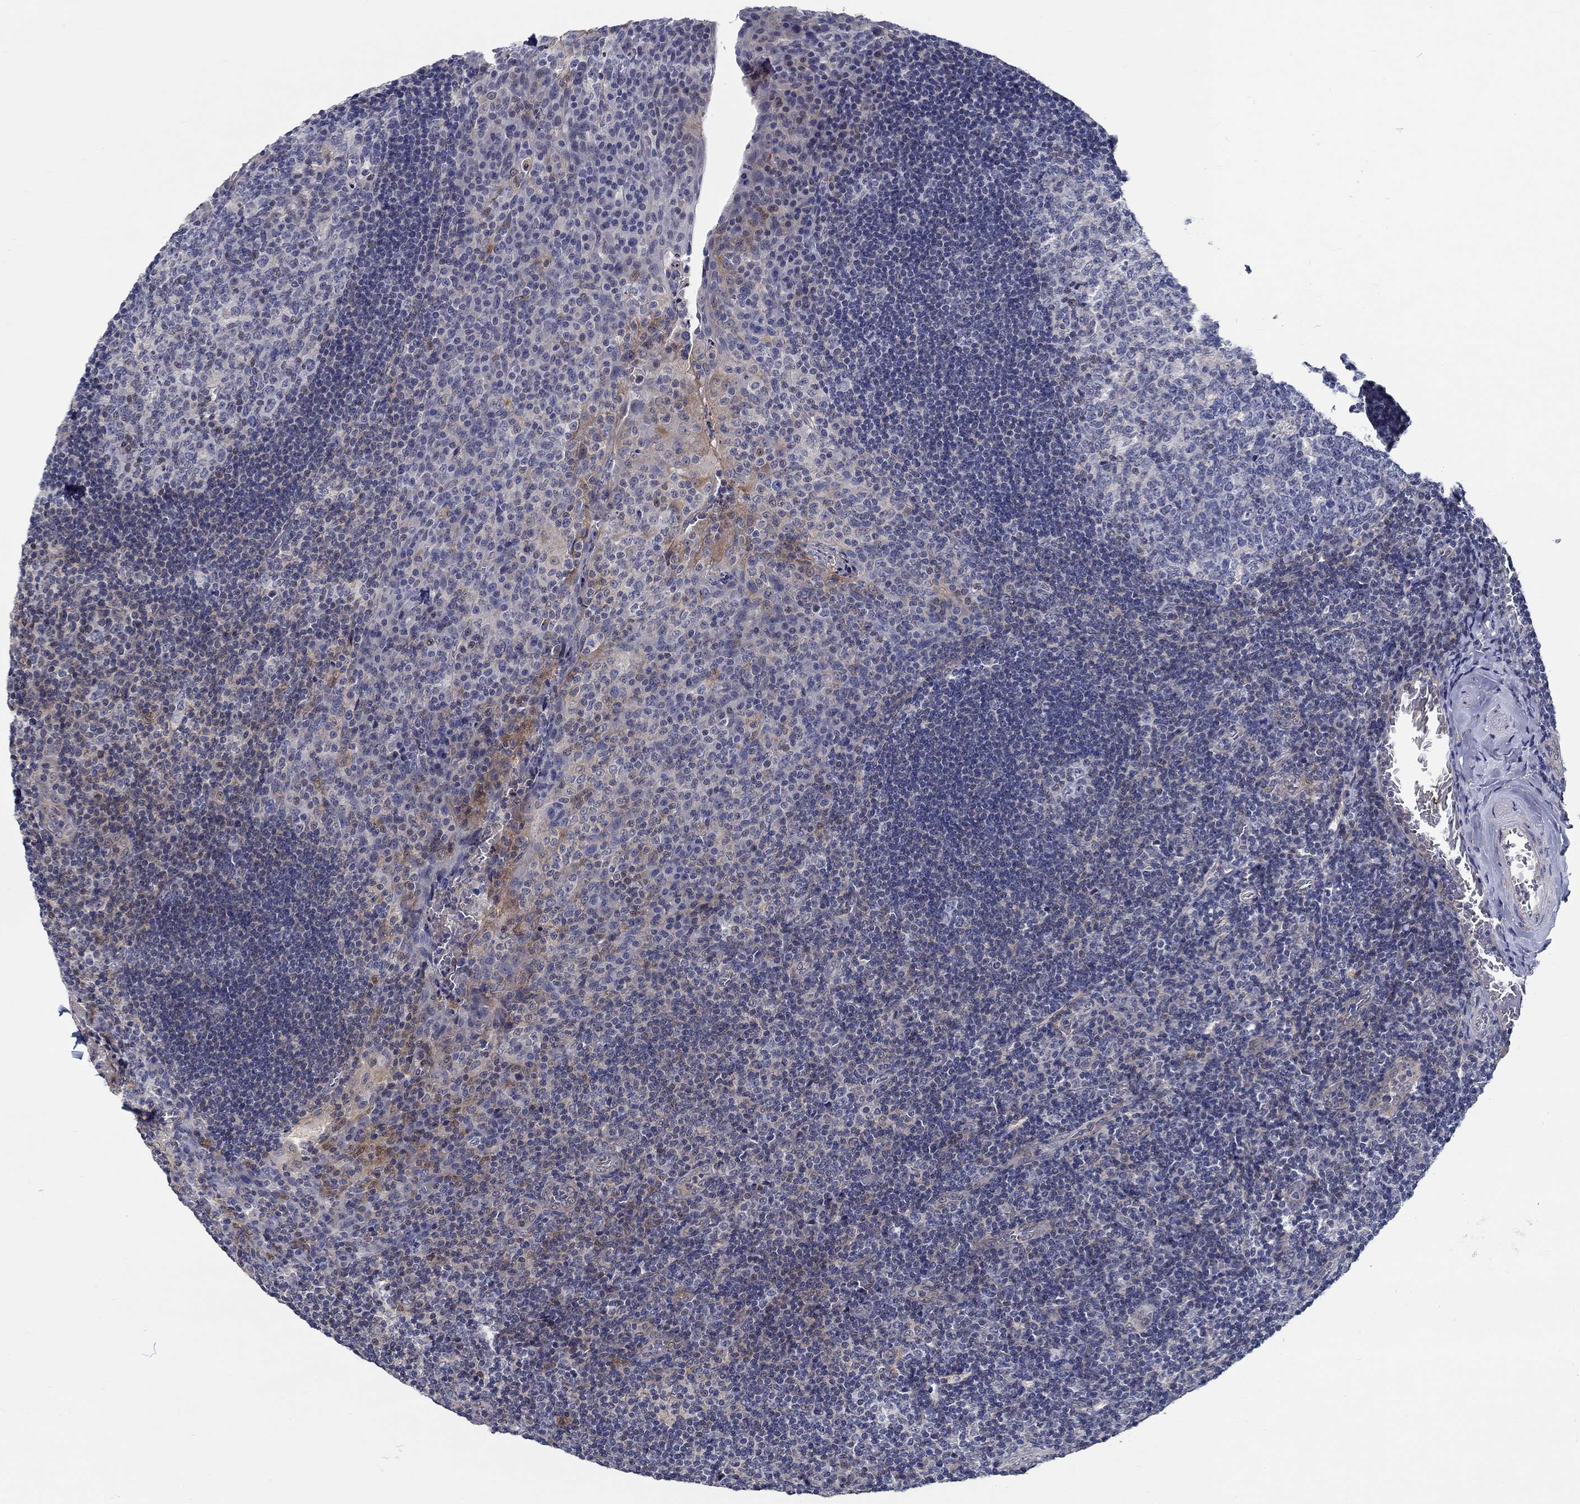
{"staining": {"intensity": "weak", "quantity": "<25%", "location": "cytoplasmic/membranous"}, "tissue": "tonsil", "cell_type": "Germinal center cells", "image_type": "normal", "snomed": [{"axis": "morphology", "description": "Normal tissue, NOS"}, {"axis": "topography", "description": "Tonsil"}], "caption": "IHC micrograph of normal tonsil stained for a protein (brown), which shows no staining in germinal center cells.", "gene": "MYBPC1", "patient": {"sex": "male", "age": 17}}